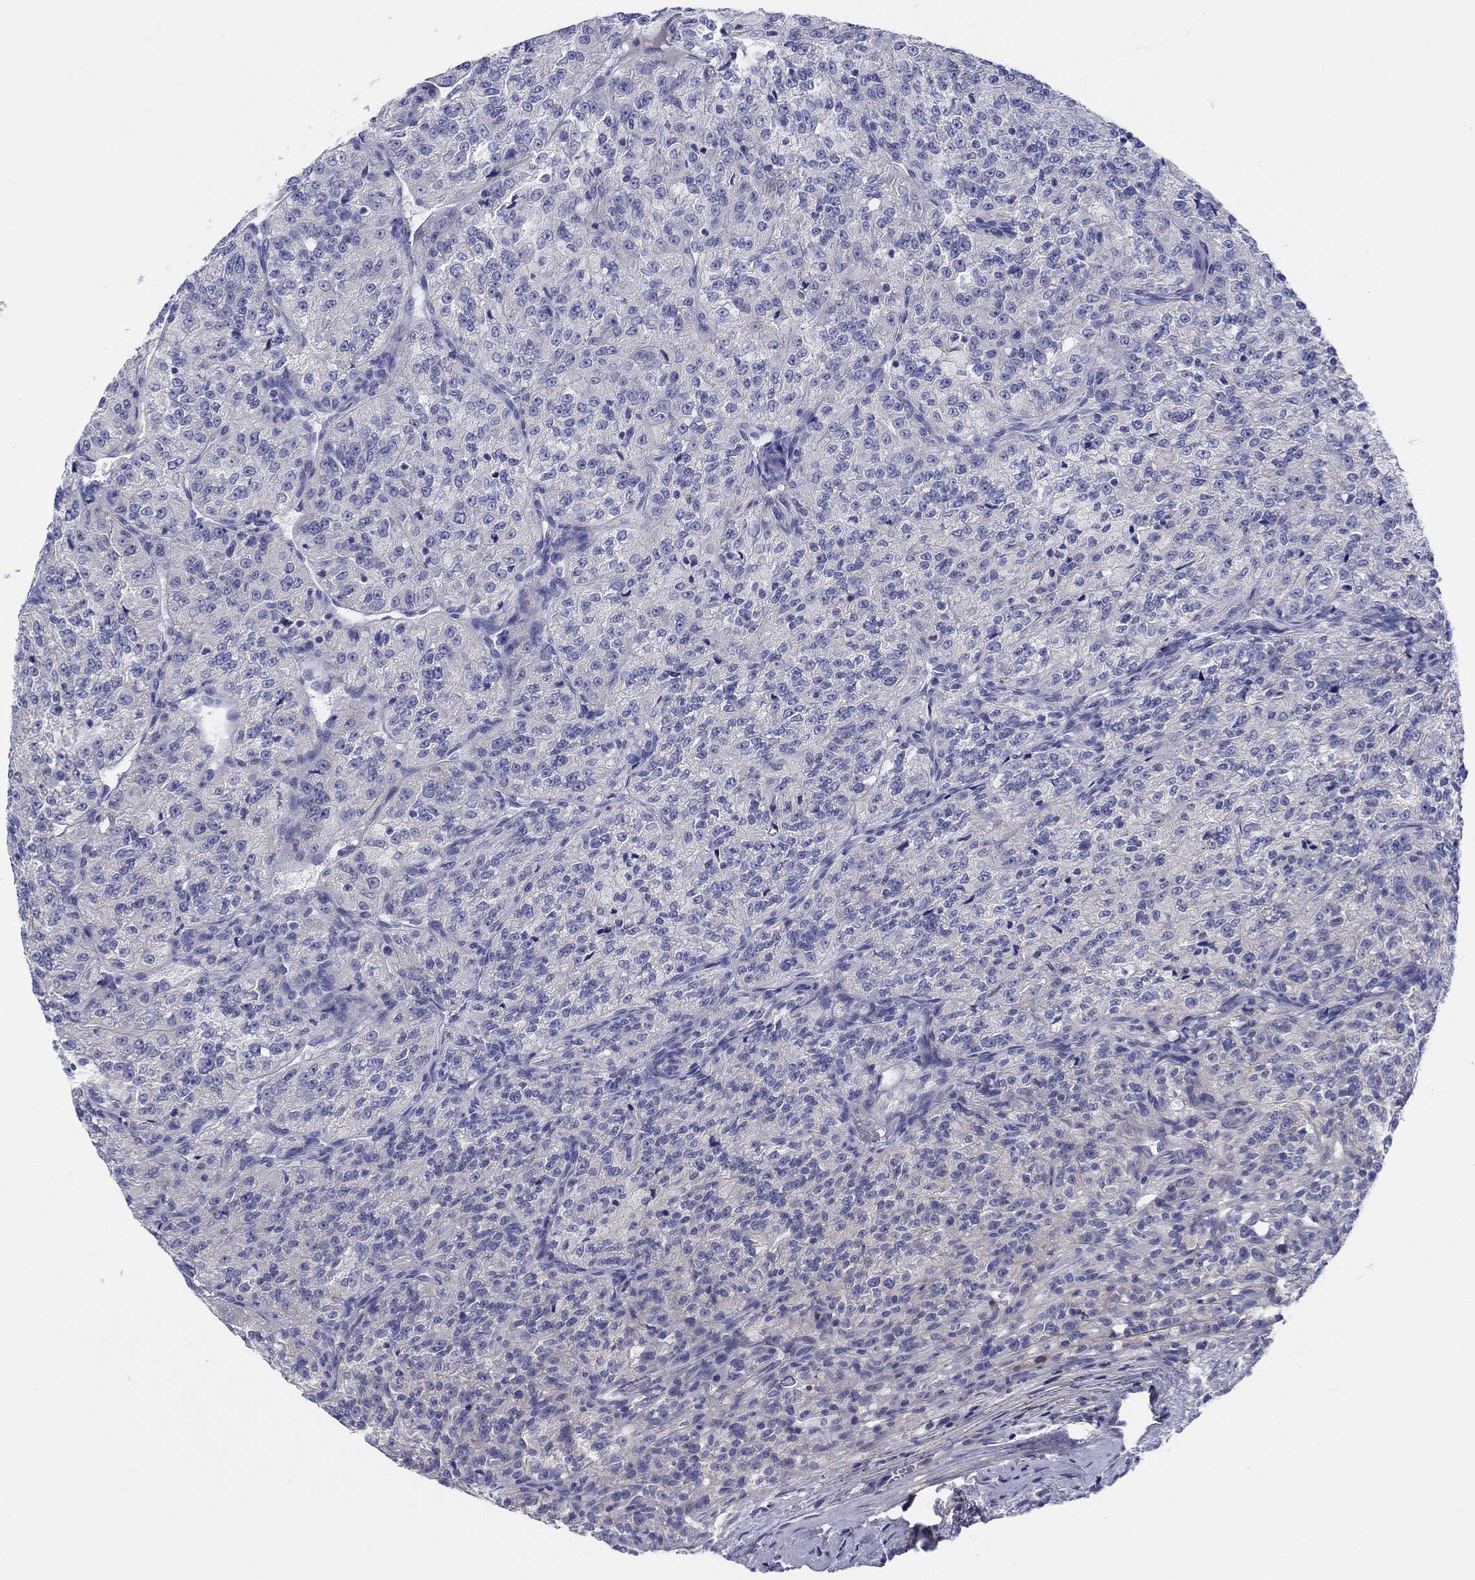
{"staining": {"intensity": "negative", "quantity": "none", "location": "none"}, "tissue": "renal cancer", "cell_type": "Tumor cells", "image_type": "cancer", "snomed": [{"axis": "morphology", "description": "Adenocarcinoma, NOS"}, {"axis": "topography", "description": "Kidney"}], "caption": "Tumor cells are negative for protein expression in human renal adenocarcinoma.", "gene": "HAPLN4", "patient": {"sex": "female", "age": 63}}